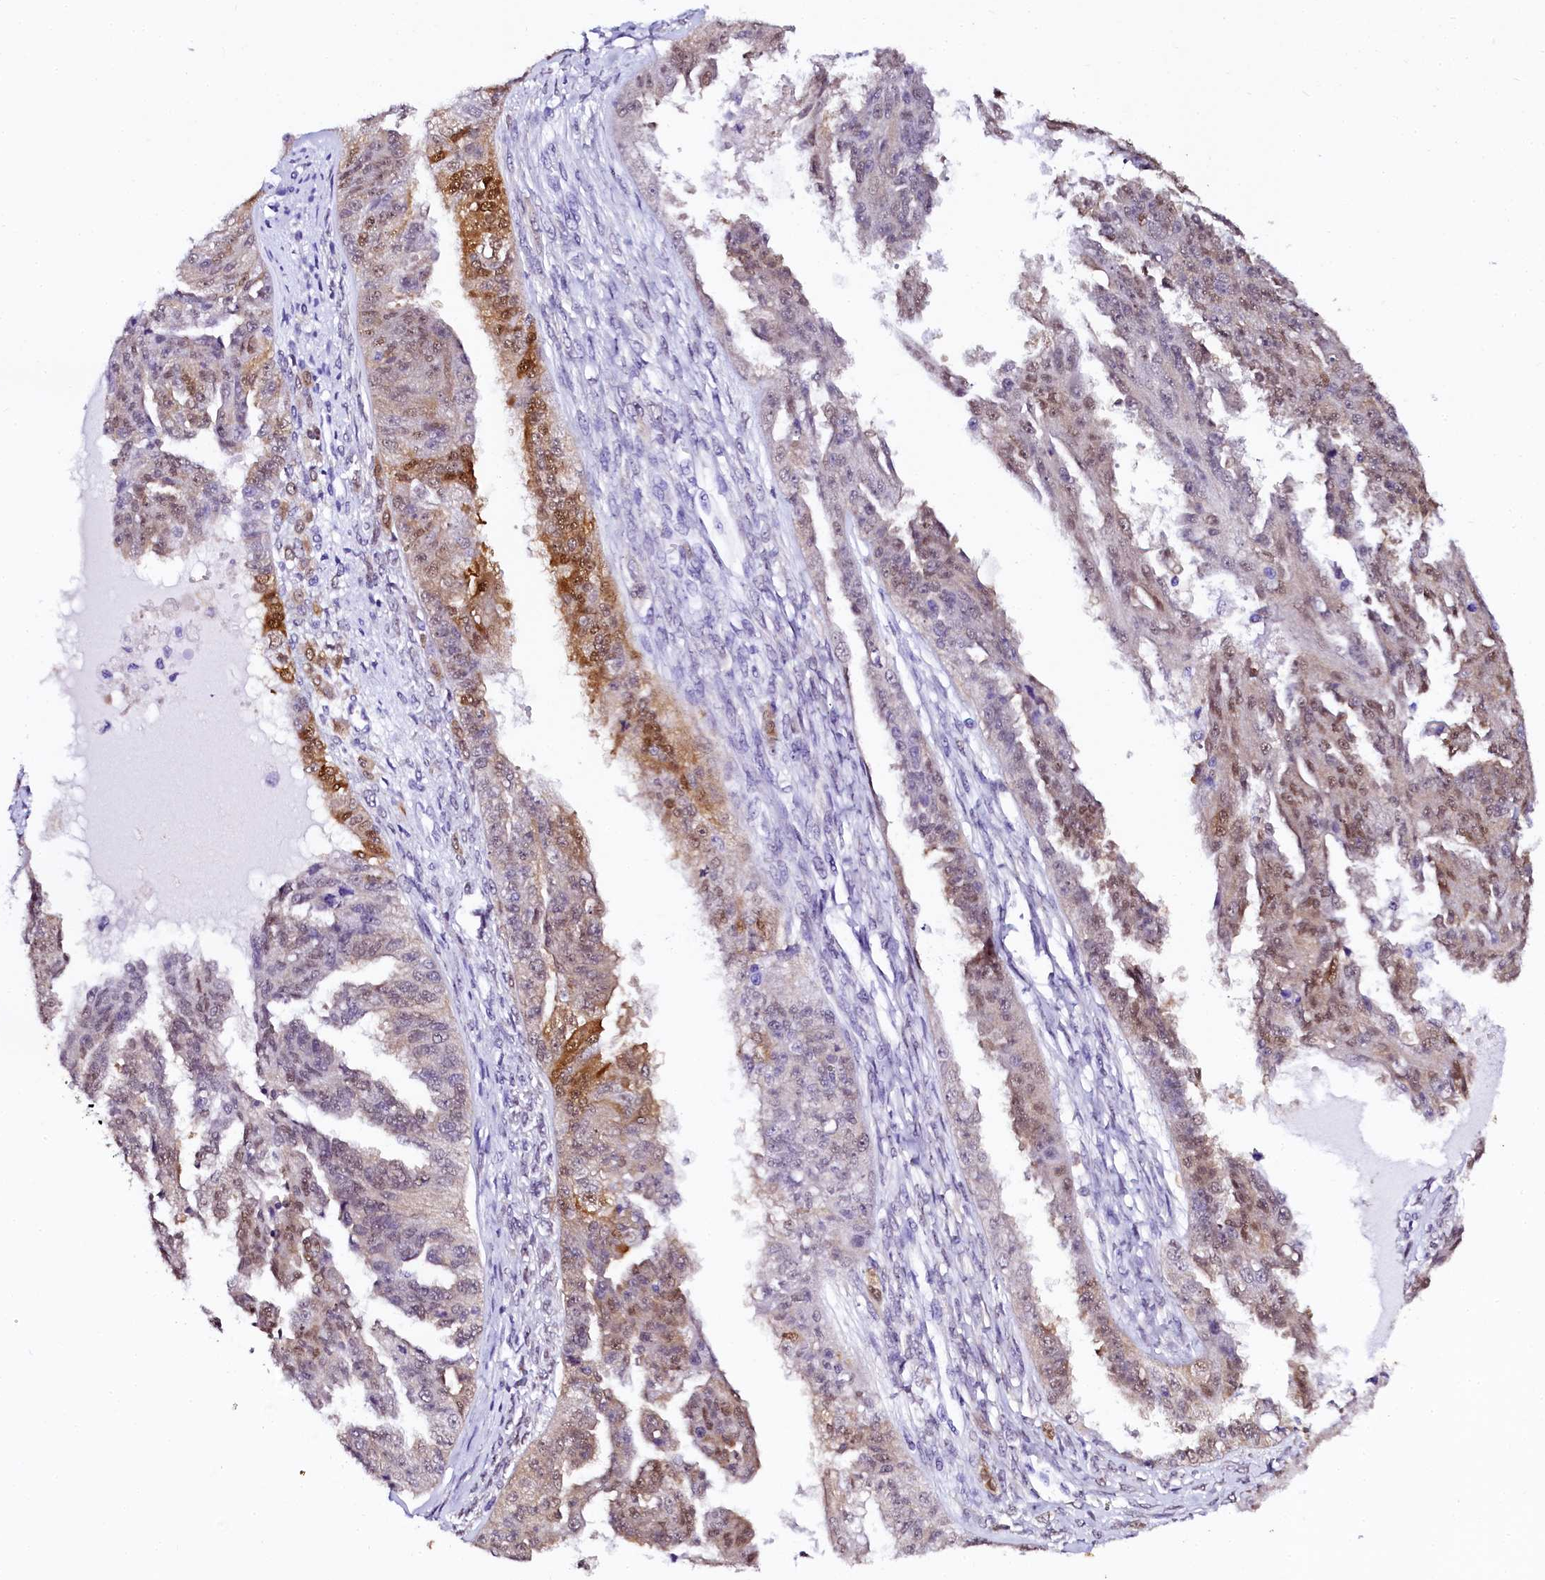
{"staining": {"intensity": "moderate", "quantity": "25%-75%", "location": "cytoplasmic/membranous,nuclear"}, "tissue": "ovarian cancer", "cell_type": "Tumor cells", "image_type": "cancer", "snomed": [{"axis": "morphology", "description": "Cystadenocarcinoma, serous, NOS"}, {"axis": "topography", "description": "Ovary"}], "caption": "Immunohistochemical staining of ovarian serous cystadenocarcinoma shows medium levels of moderate cytoplasmic/membranous and nuclear protein staining in about 25%-75% of tumor cells. The staining was performed using DAB to visualize the protein expression in brown, while the nuclei were stained in blue with hematoxylin (Magnification: 20x).", "gene": "SORD", "patient": {"sex": "female", "age": 58}}